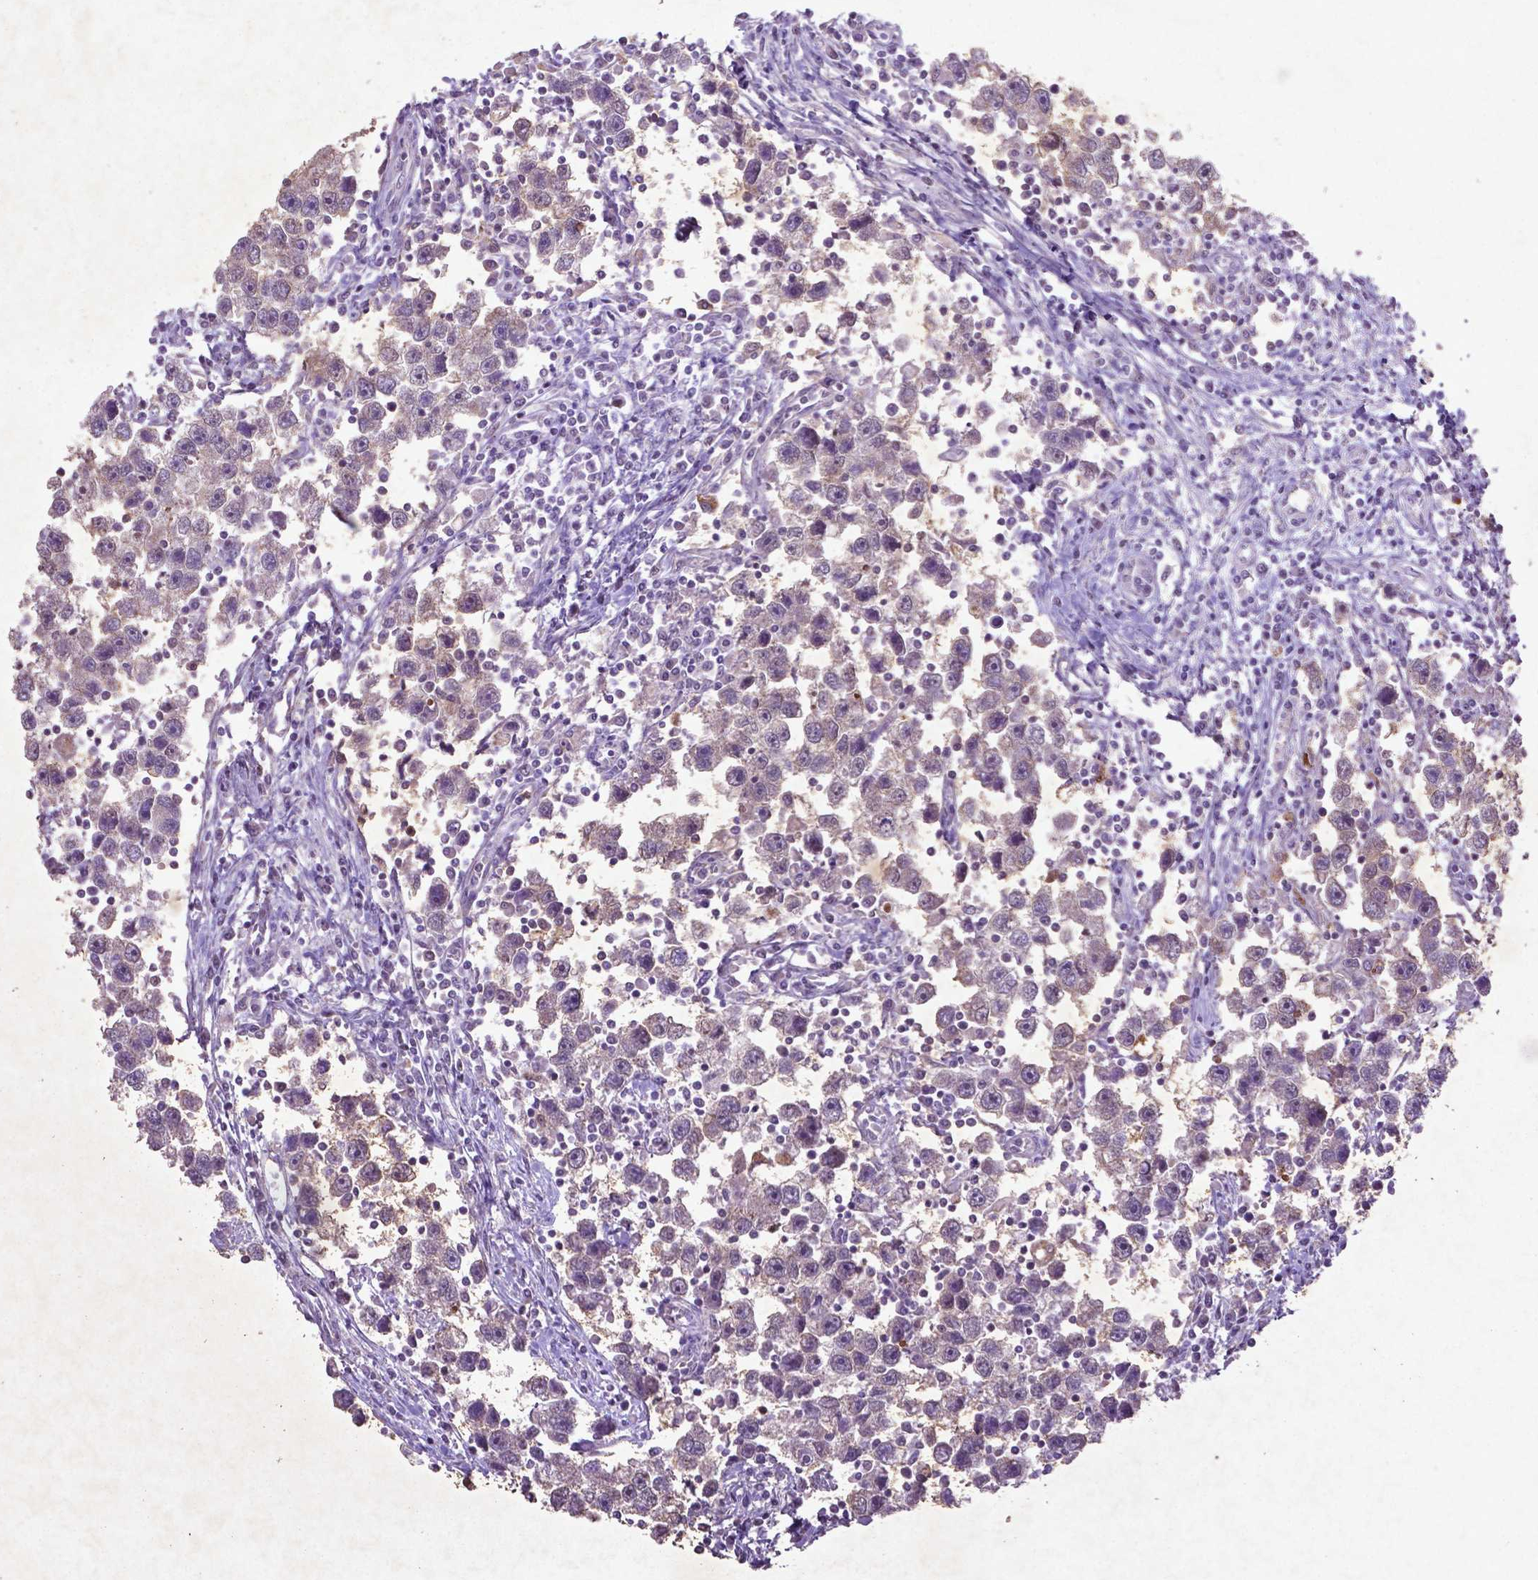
{"staining": {"intensity": "weak", "quantity": "25%-75%", "location": "cytoplasmic/membranous"}, "tissue": "testis cancer", "cell_type": "Tumor cells", "image_type": "cancer", "snomed": [{"axis": "morphology", "description": "Seminoma, NOS"}, {"axis": "topography", "description": "Testis"}], "caption": "Protein analysis of testis cancer (seminoma) tissue exhibits weak cytoplasmic/membranous positivity in about 25%-75% of tumor cells.", "gene": "MTOR", "patient": {"sex": "male", "age": 30}}